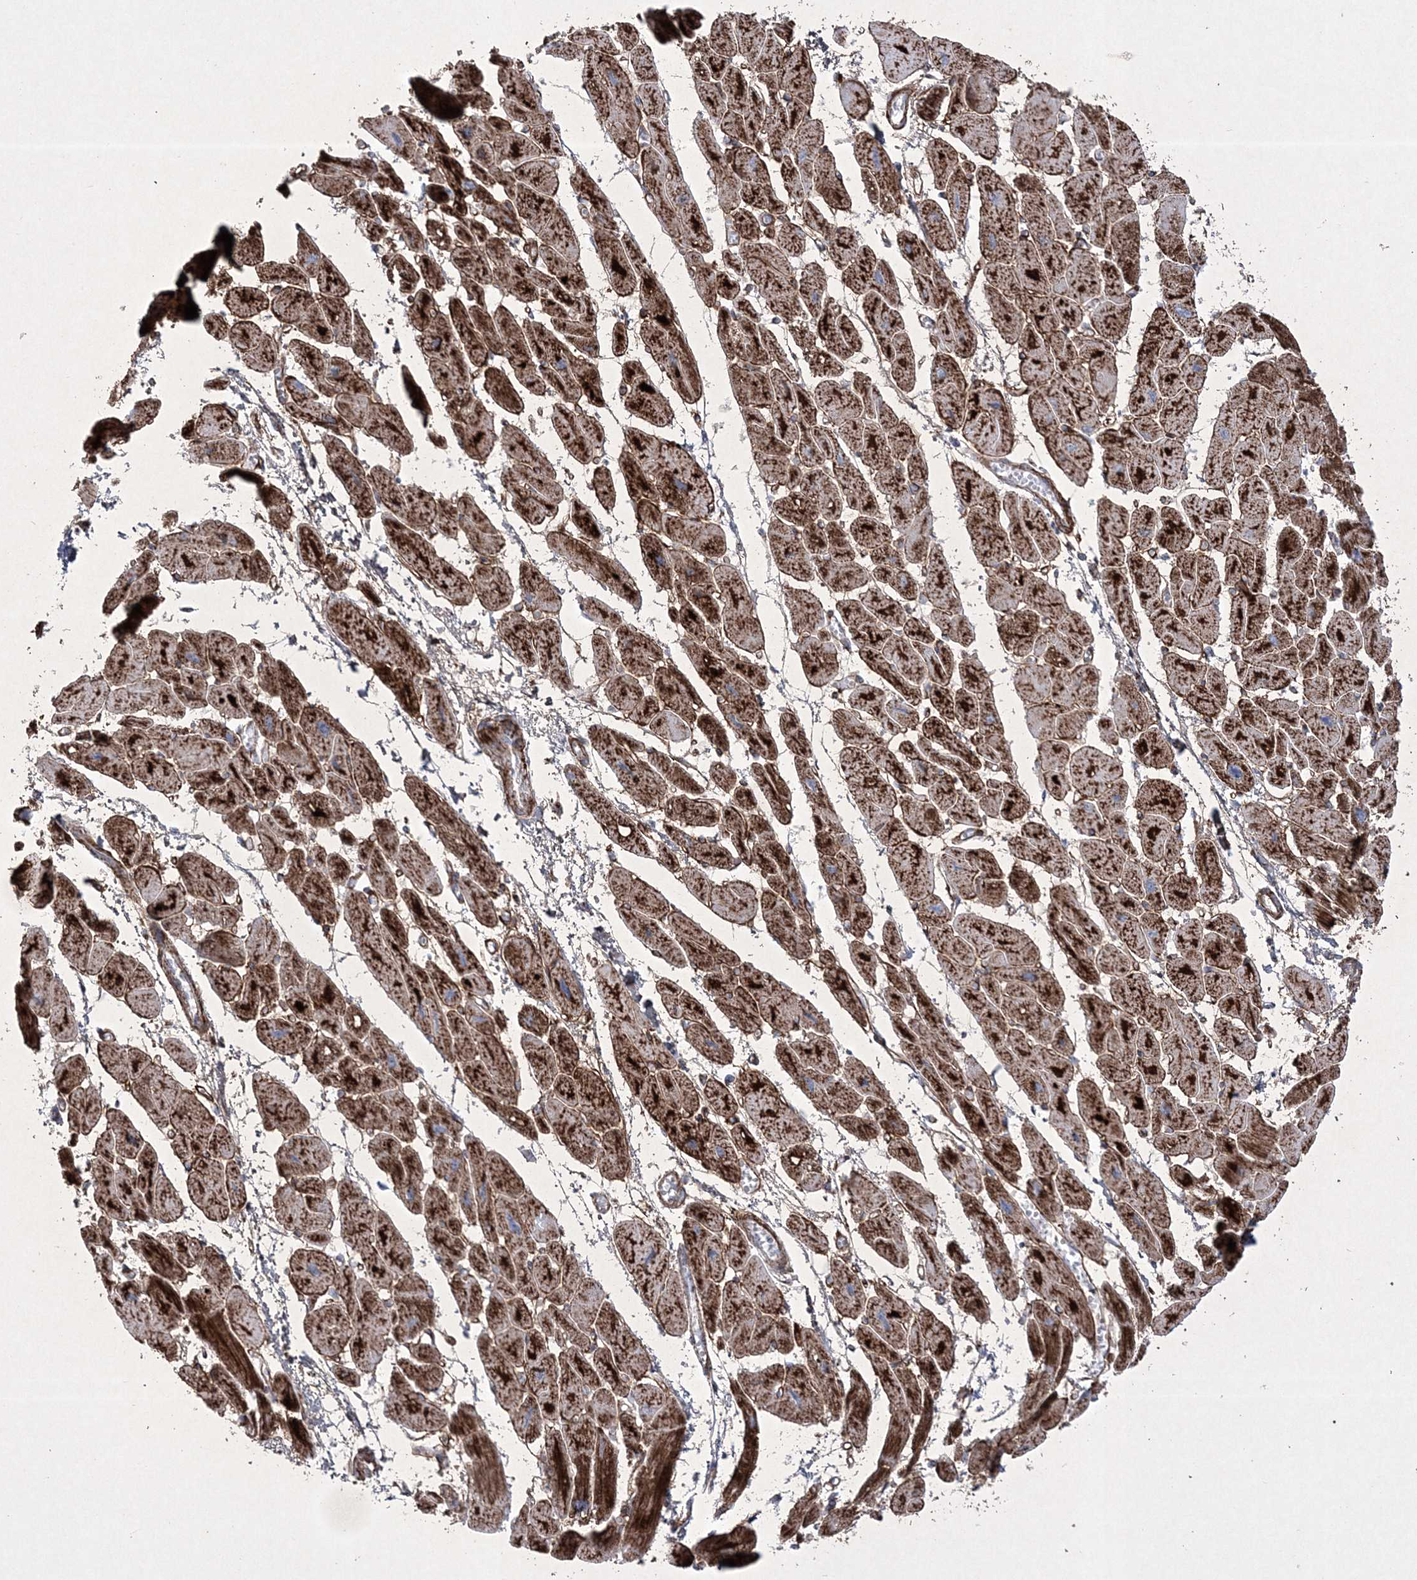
{"staining": {"intensity": "strong", "quantity": ">75%", "location": "cytoplasmic/membranous"}, "tissue": "heart muscle", "cell_type": "Cardiomyocytes", "image_type": "normal", "snomed": [{"axis": "morphology", "description": "Normal tissue, NOS"}, {"axis": "topography", "description": "Heart"}], "caption": "DAB (3,3'-diaminobenzidine) immunohistochemical staining of benign heart muscle demonstrates strong cytoplasmic/membranous protein staining in about >75% of cardiomyocytes.", "gene": "RICTOR", "patient": {"sex": "female", "age": 54}}